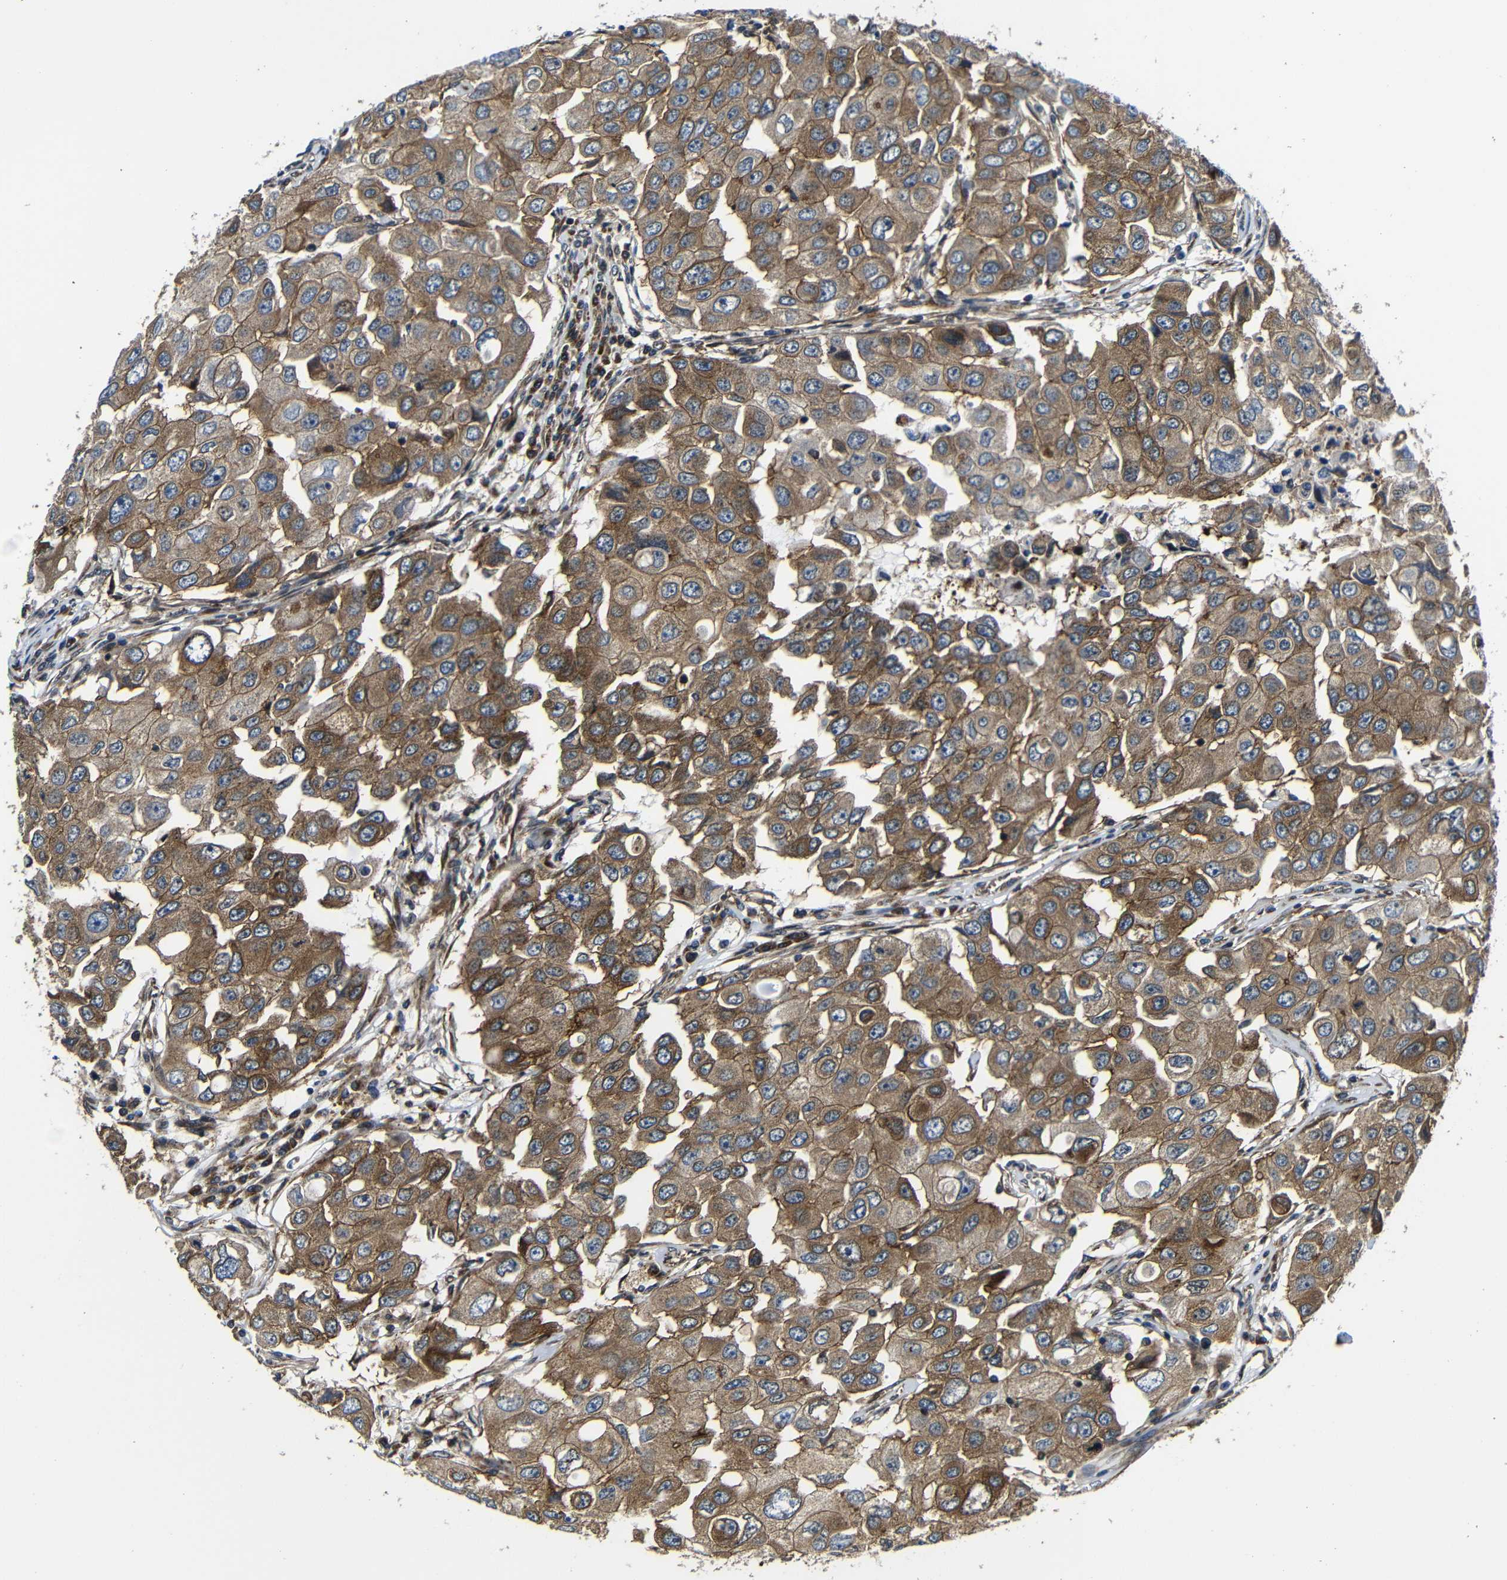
{"staining": {"intensity": "moderate", "quantity": ">75%", "location": "cytoplasmic/membranous"}, "tissue": "breast cancer", "cell_type": "Tumor cells", "image_type": "cancer", "snomed": [{"axis": "morphology", "description": "Duct carcinoma"}, {"axis": "topography", "description": "Breast"}], "caption": "A medium amount of moderate cytoplasmic/membranous staining is identified in approximately >75% of tumor cells in infiltrating ductal carcinoma (breast) tissue.", "gene": "ABCE1", "patient": {"sex": "female", "age": 27}}